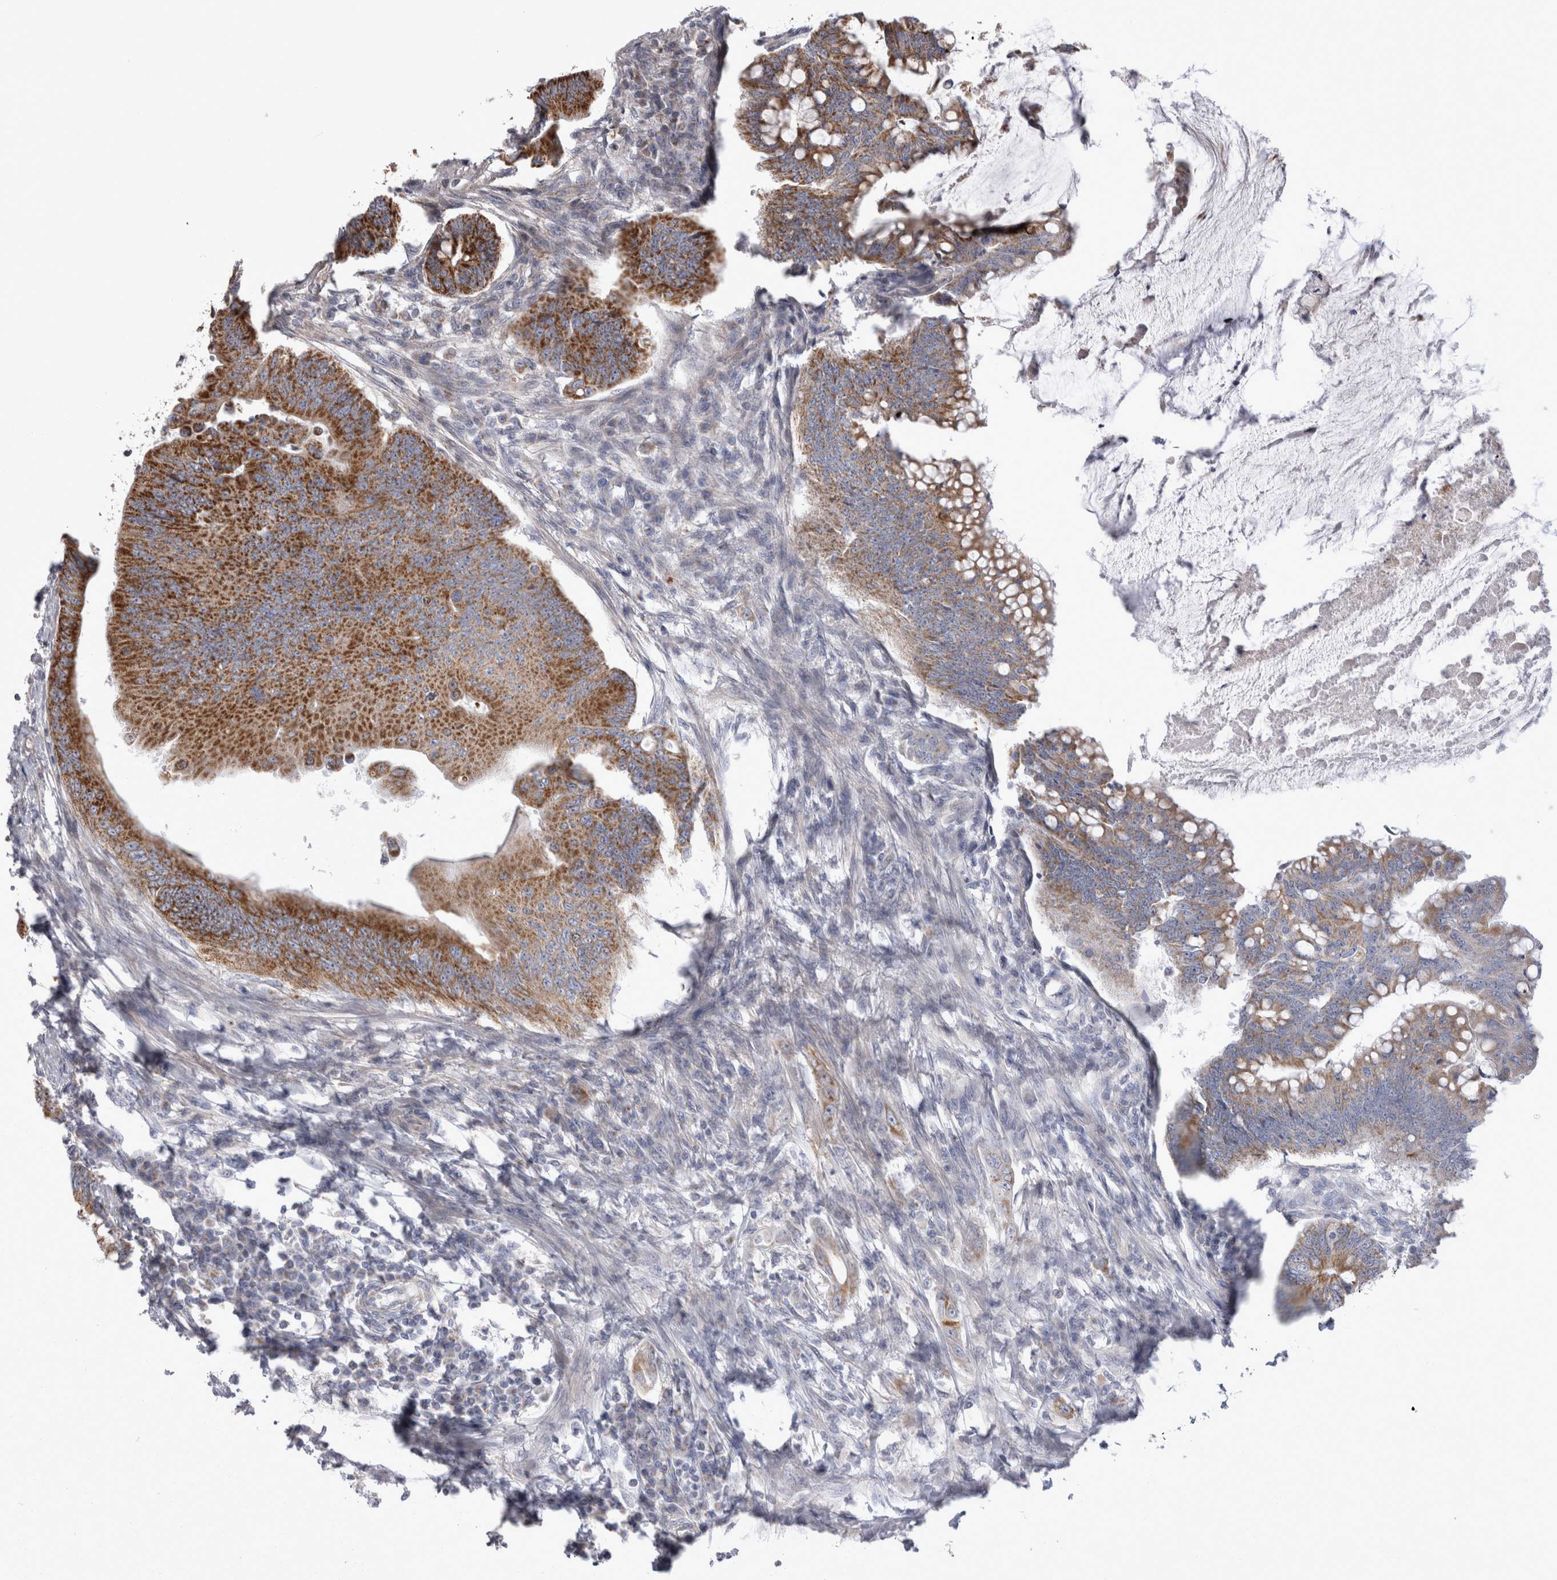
{"staining": {"intensity": "strong", "quantity": ">75%", "location": "cytoplasmic/membranous"}, "tissue": "colorectal cancer", "cell_type": "Tumor cells", "image_type": "cancer", "snomed": [{"axis": "morphology", "description": "Adenoma, NOS"}, {"axis": "morphology", "description": "Adenocarcinoma, NOS"}, {"axis": "topography", "description": "Colon"}], "caption": "DAB (3,3'-diaminobenzidine) immunohistochemical staining of colorectal cancer displays strong cytoplasmic/membranous protein staining in approximately >75% of tumor cells. The staining was performed using DAB to visualize the protein expression in brown, while the nuclei were stained in blue with hematoxylin (Magnification: 20x).", "gene": "TSPOAP1", "patient": {"sex": "male", "age": 79}}